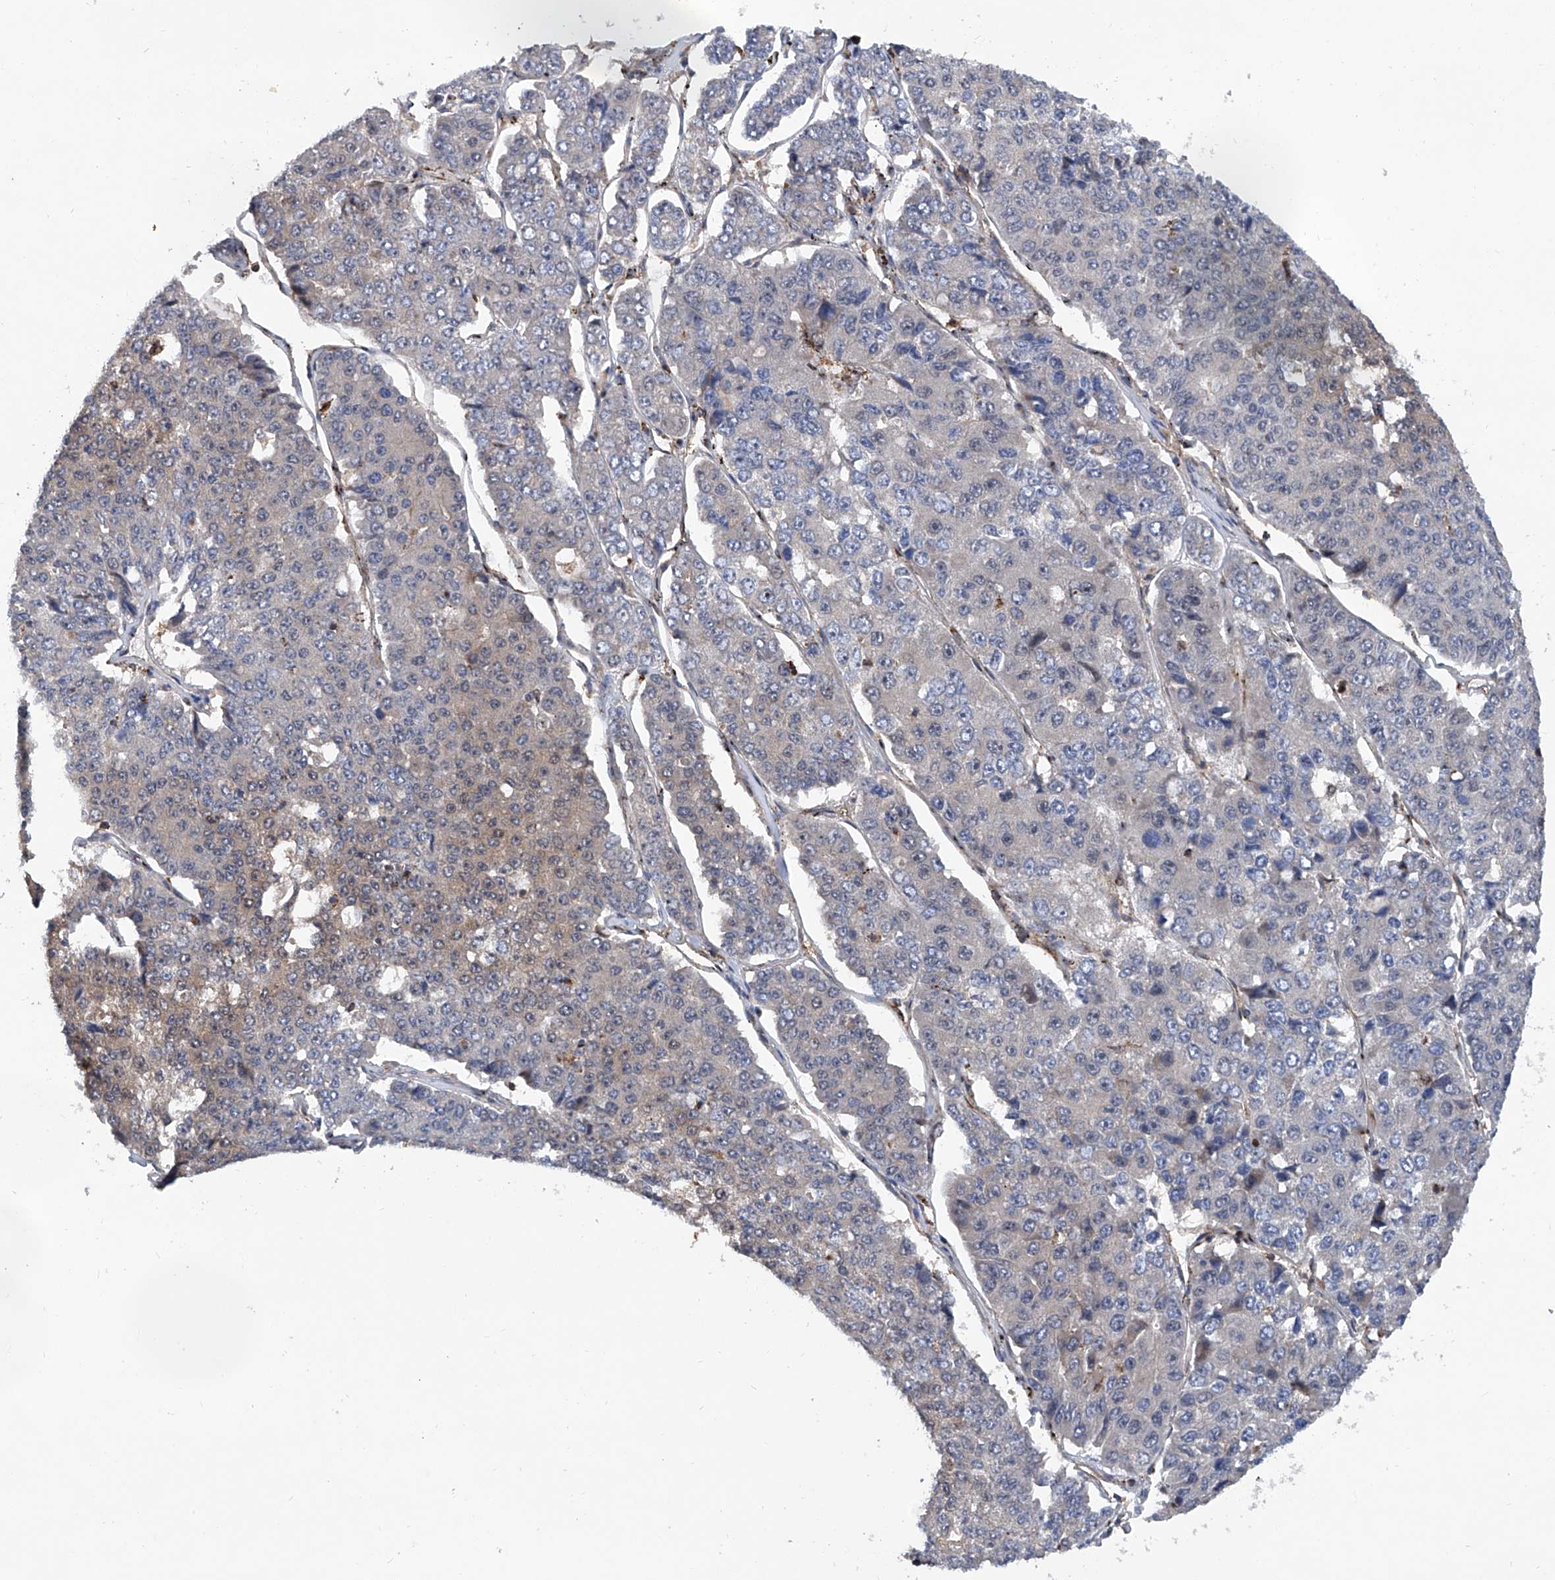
{"staining": {"intensity": "negative", "quantity": "none", "location": "none"}, "tissue": "pancreatic cancer", "cell_type": "Tumor cells", "image_type": "cancer", "snomed": [{"axis": "morphology", "description": "Adenocarcinoma, NOS"}, {"axis": "topography", "description": "Pancreas"}], "caption": "Tumor cells are negative for protein expression in human pancreatic cancer. (Immunohistochemistry (ihc), brightfield microscopy, high magnification).", "gene": "NT5C3A", "patient": {"sex": "male", "age": 50}}